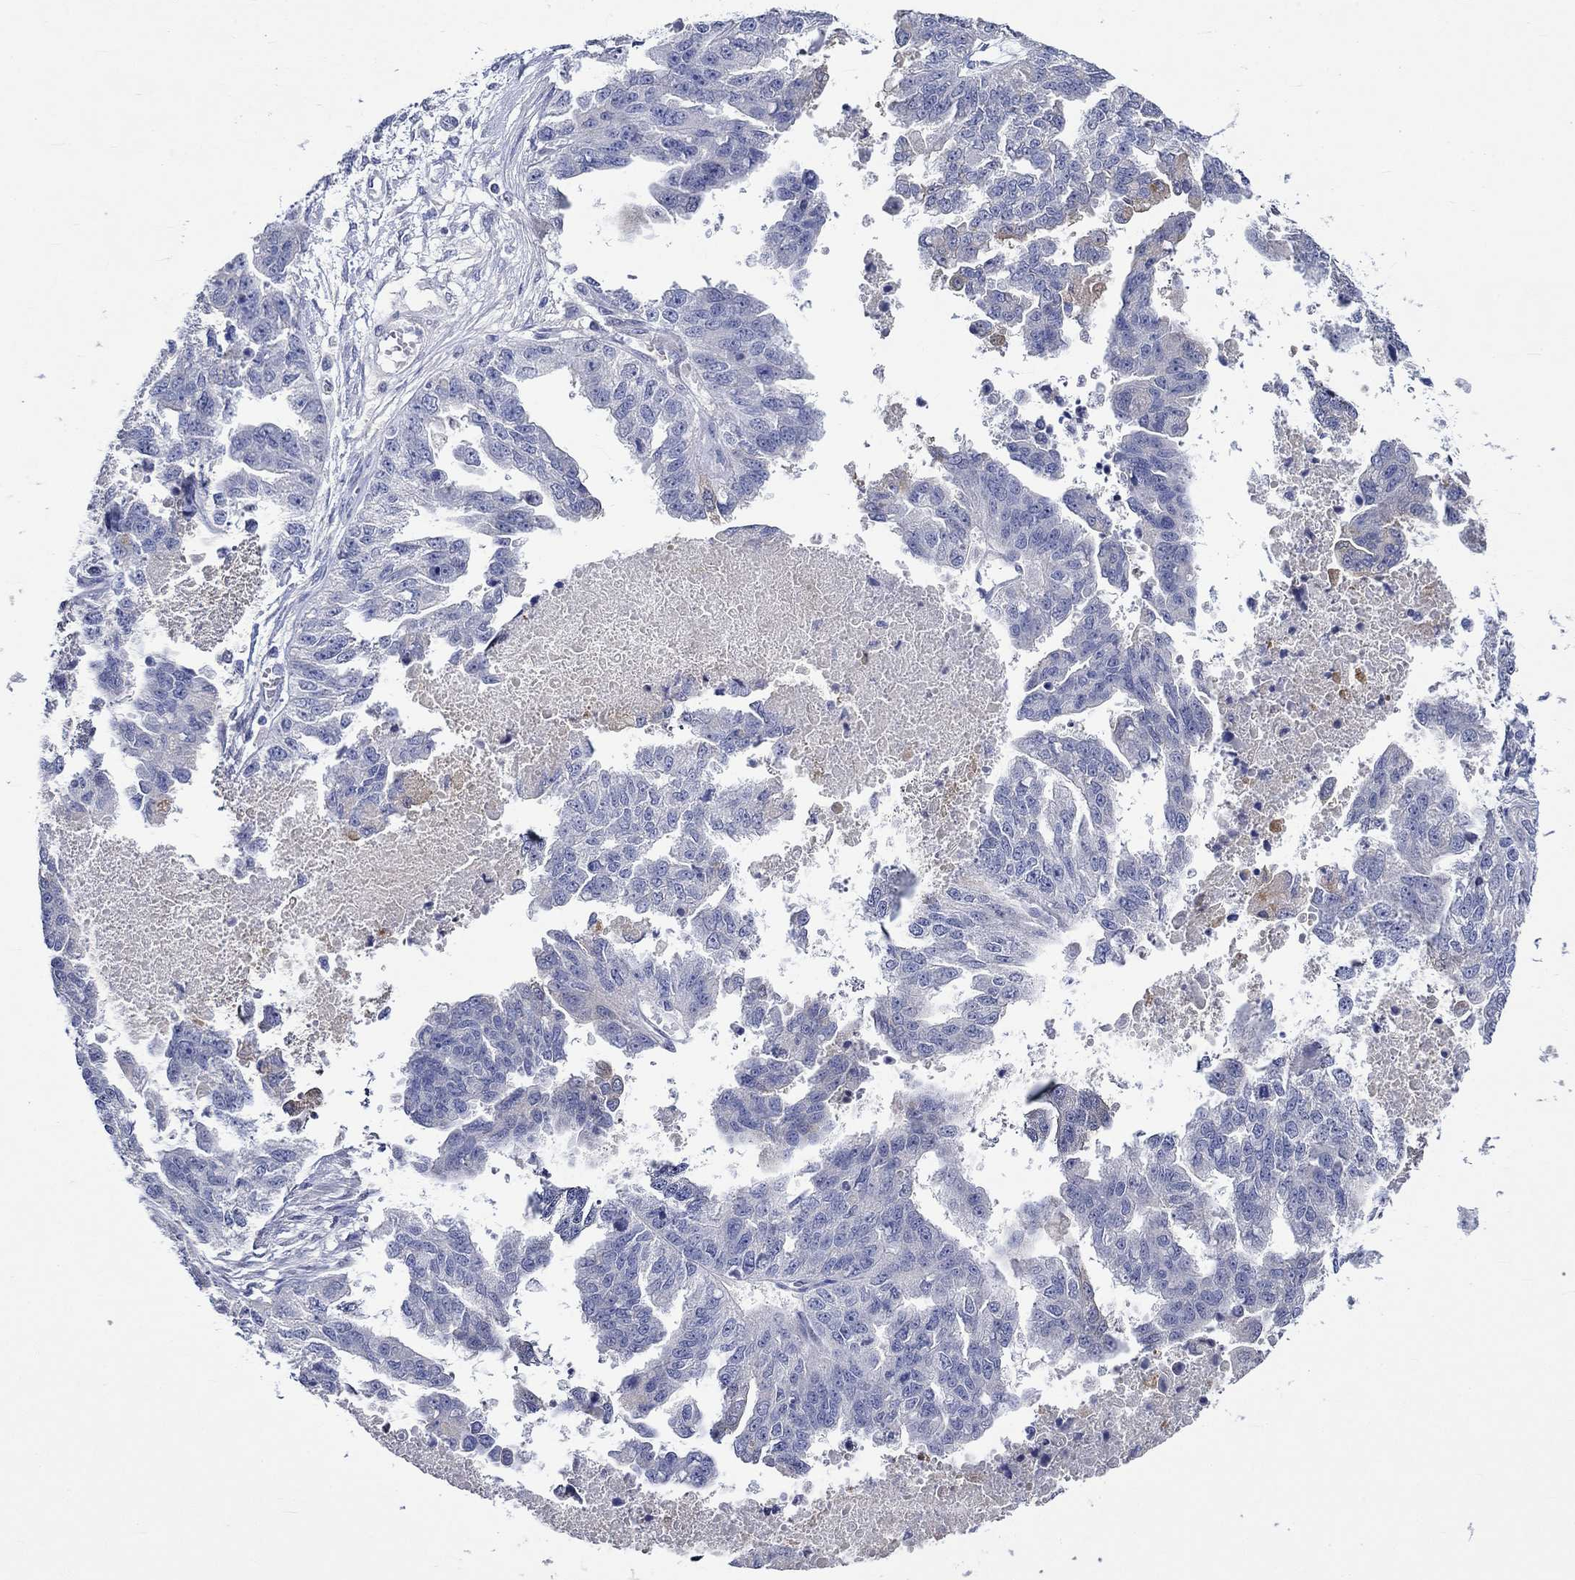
{"staining": {"intensity": "negative", "quantity": "none", "location": "none"}, "tissue": "ovarian cancer", "cell_type": "Tumor cells", "image_type": "cancer", "snomed": [{"axis": "morphology", "description": "Cystadenocarcinoma, serous, NOS"}, {"axis": "topography", "description": "Ovary"}], "caption": "This photomicrograph is of ovarian serous cystadenocarcinoma stained with immunohistochemistry to label a protein in brown with the nuclei are counter-stained blue. There is no positivity in tumor cells.", "gene": "CRYAB", "patient": {"sex": "female", "age": 58}}